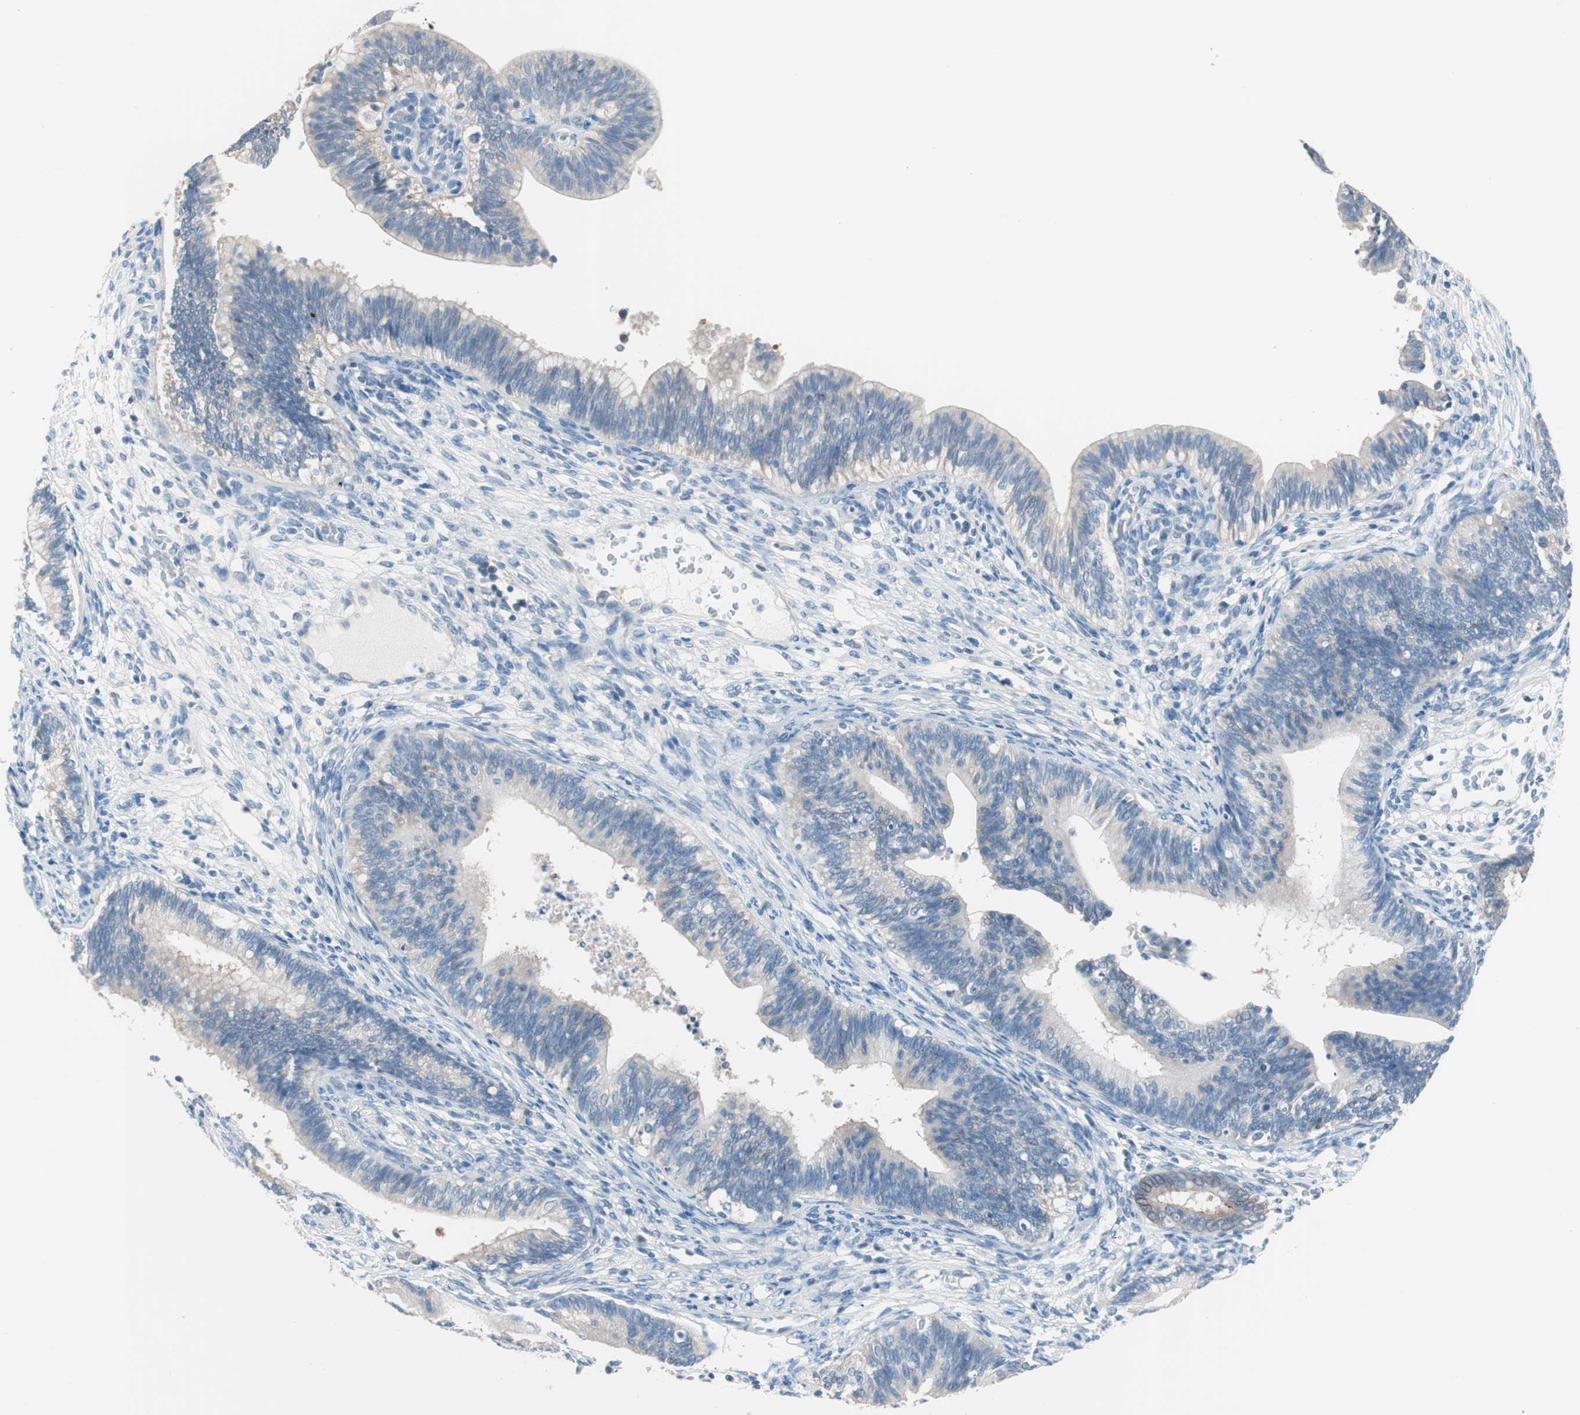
{"staining": {"intensity": "weak", "quantity": "<25%", "location": "cytoplasmic/membranous"}, "tissue": "cervical cancer", "cell_type": "Tumor cells", "image_type": "cancer", "snomed": [{"axis": "morphology", "description": "Adenocarcinoma, NOS"}, {"axis": "topography", "description": "Cervix"}], "caption": "Cervical adenocarcinoma was stained to show a protein in brown. There is no significant positivity in tumor cells.", "gene": "VIL1", "patient": {"sex": "female", "age": 44}}